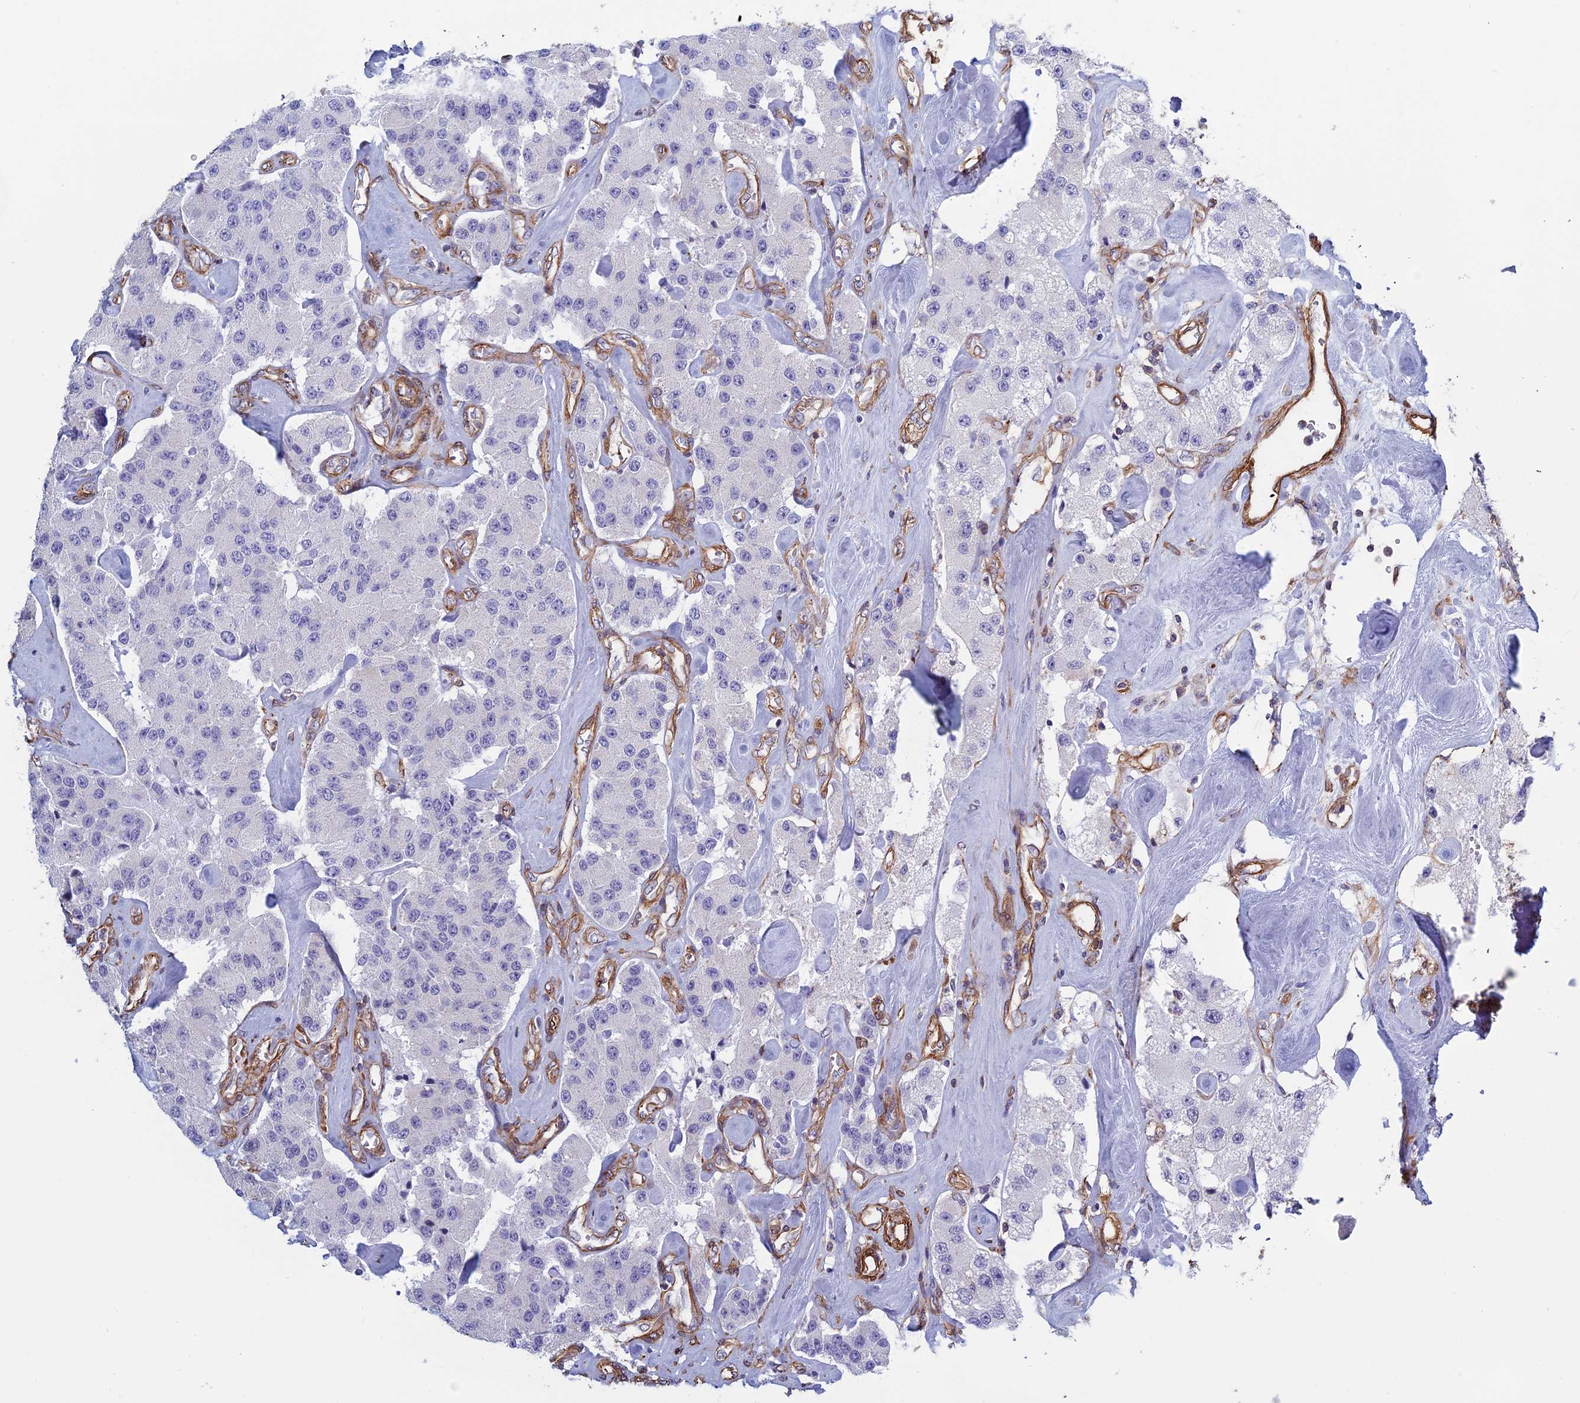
{"staining": {"intensity": "negative", "quantity": "none", "location": "none"}, "tissue": "carcinoid", "cell_type": "Tumor cells", "image_type": "cancer", "snomed": [{"axis": "morphology", "description": "Carcinoid, malignant, NOS"}, {"axis": "topography", "description": "Pancreas"}], "caption": "Malignant carcinoid was stained to show a protein in brown. There is no significant positivity in tumor cells.", "gene": "ANGPTL2", "patient": {"sex": "male", "age": 41}}